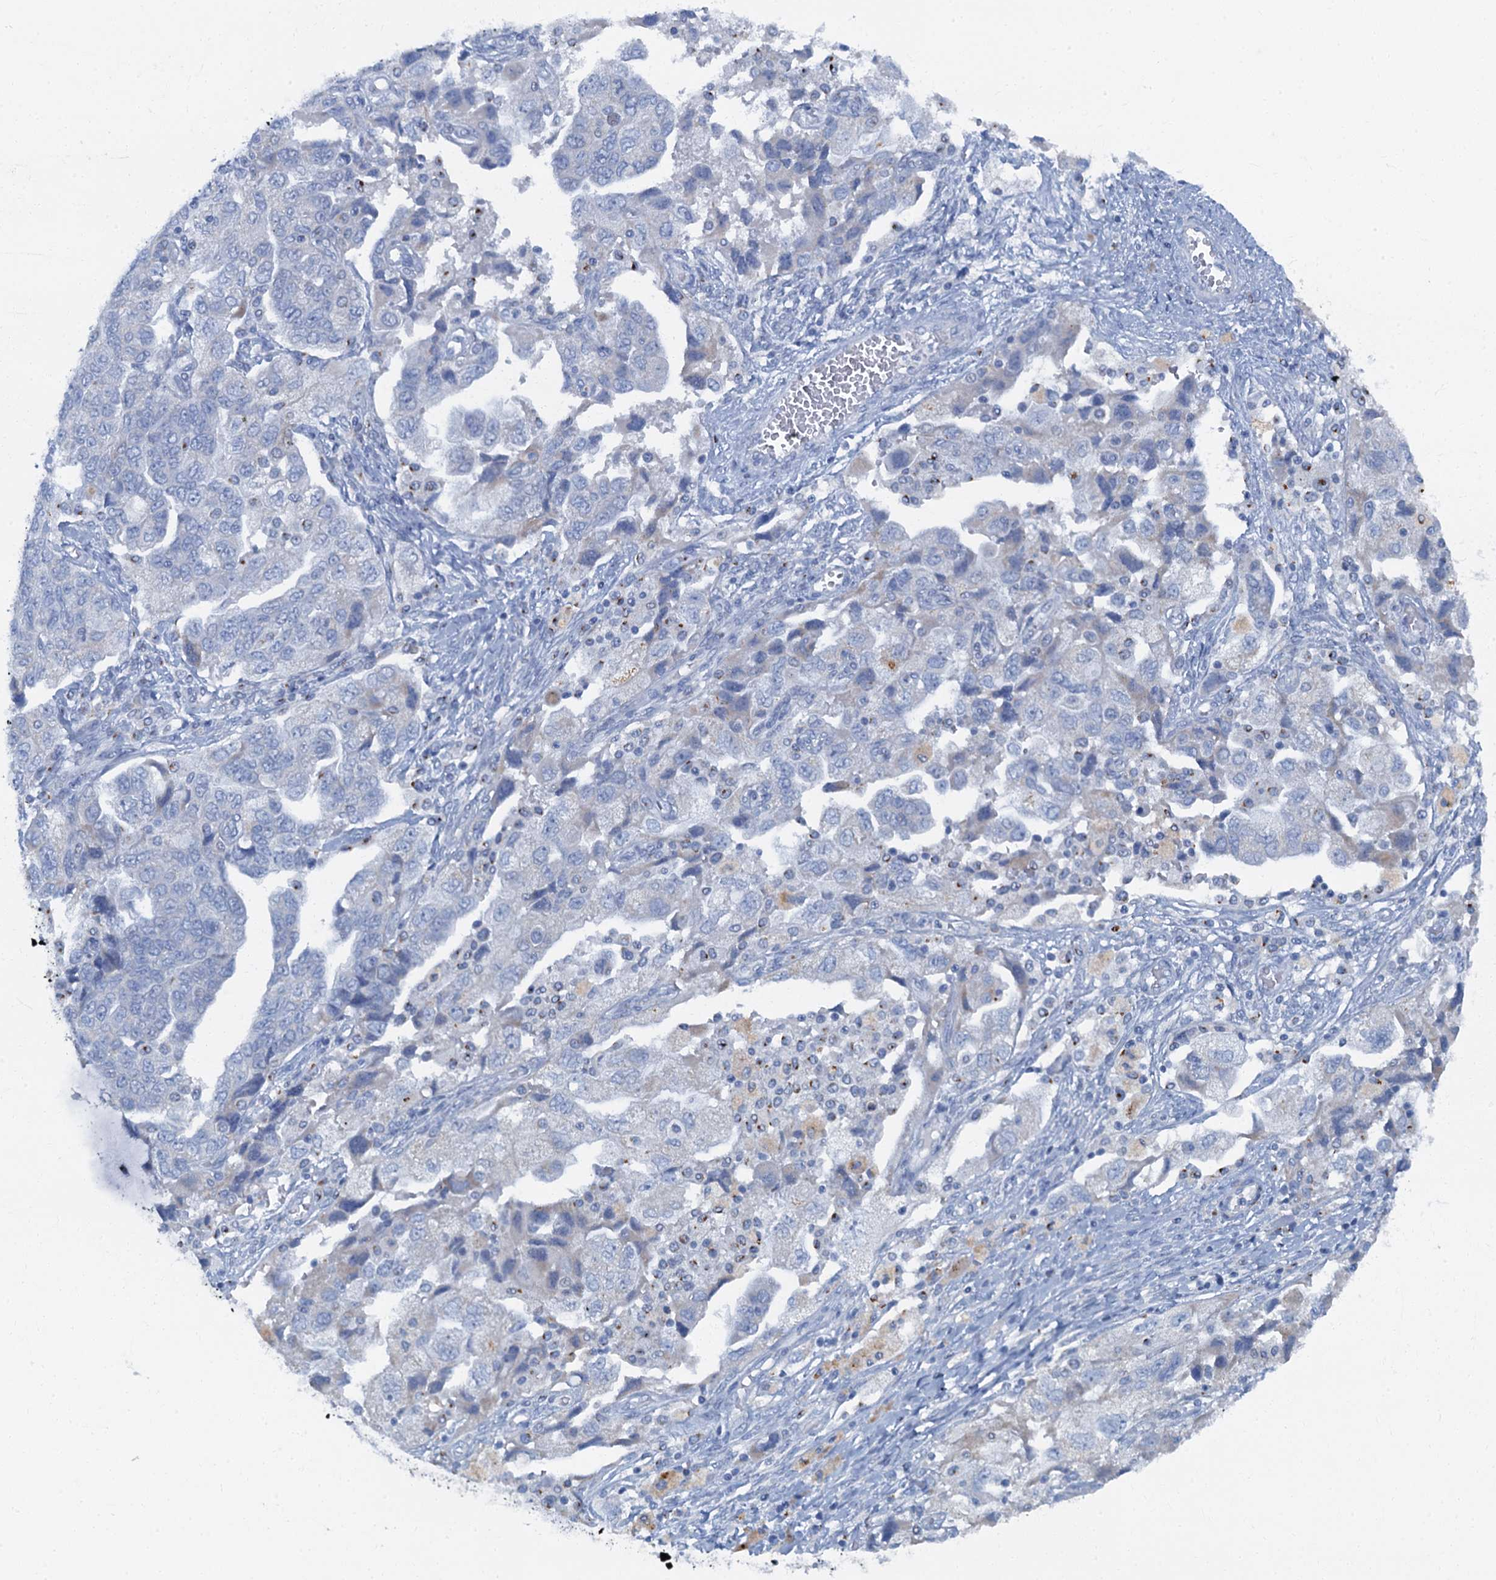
{"staining": {"intensity": "weak", "quantity": "<25%", "location": "cytoplasmic/membranous"}, "tissue": "ovarian cancer", "cell_type": "Tumor cells", "image_type": "cancer", "snomed": [{"axis": "morphology", "description": "Carcinoma, NOS"}, {"axis": "morphology", "description": "Cystadenocarcinoma, serous, NOS"}, {"axis": "topography", "description": "Ovary"}], "caption": "Ovarian cancer was stained to show a protein in brown. There is no significant positivity in tumor cells.", "gene": "LYPD3", "patient": {"sex": "female", "age": 69}}